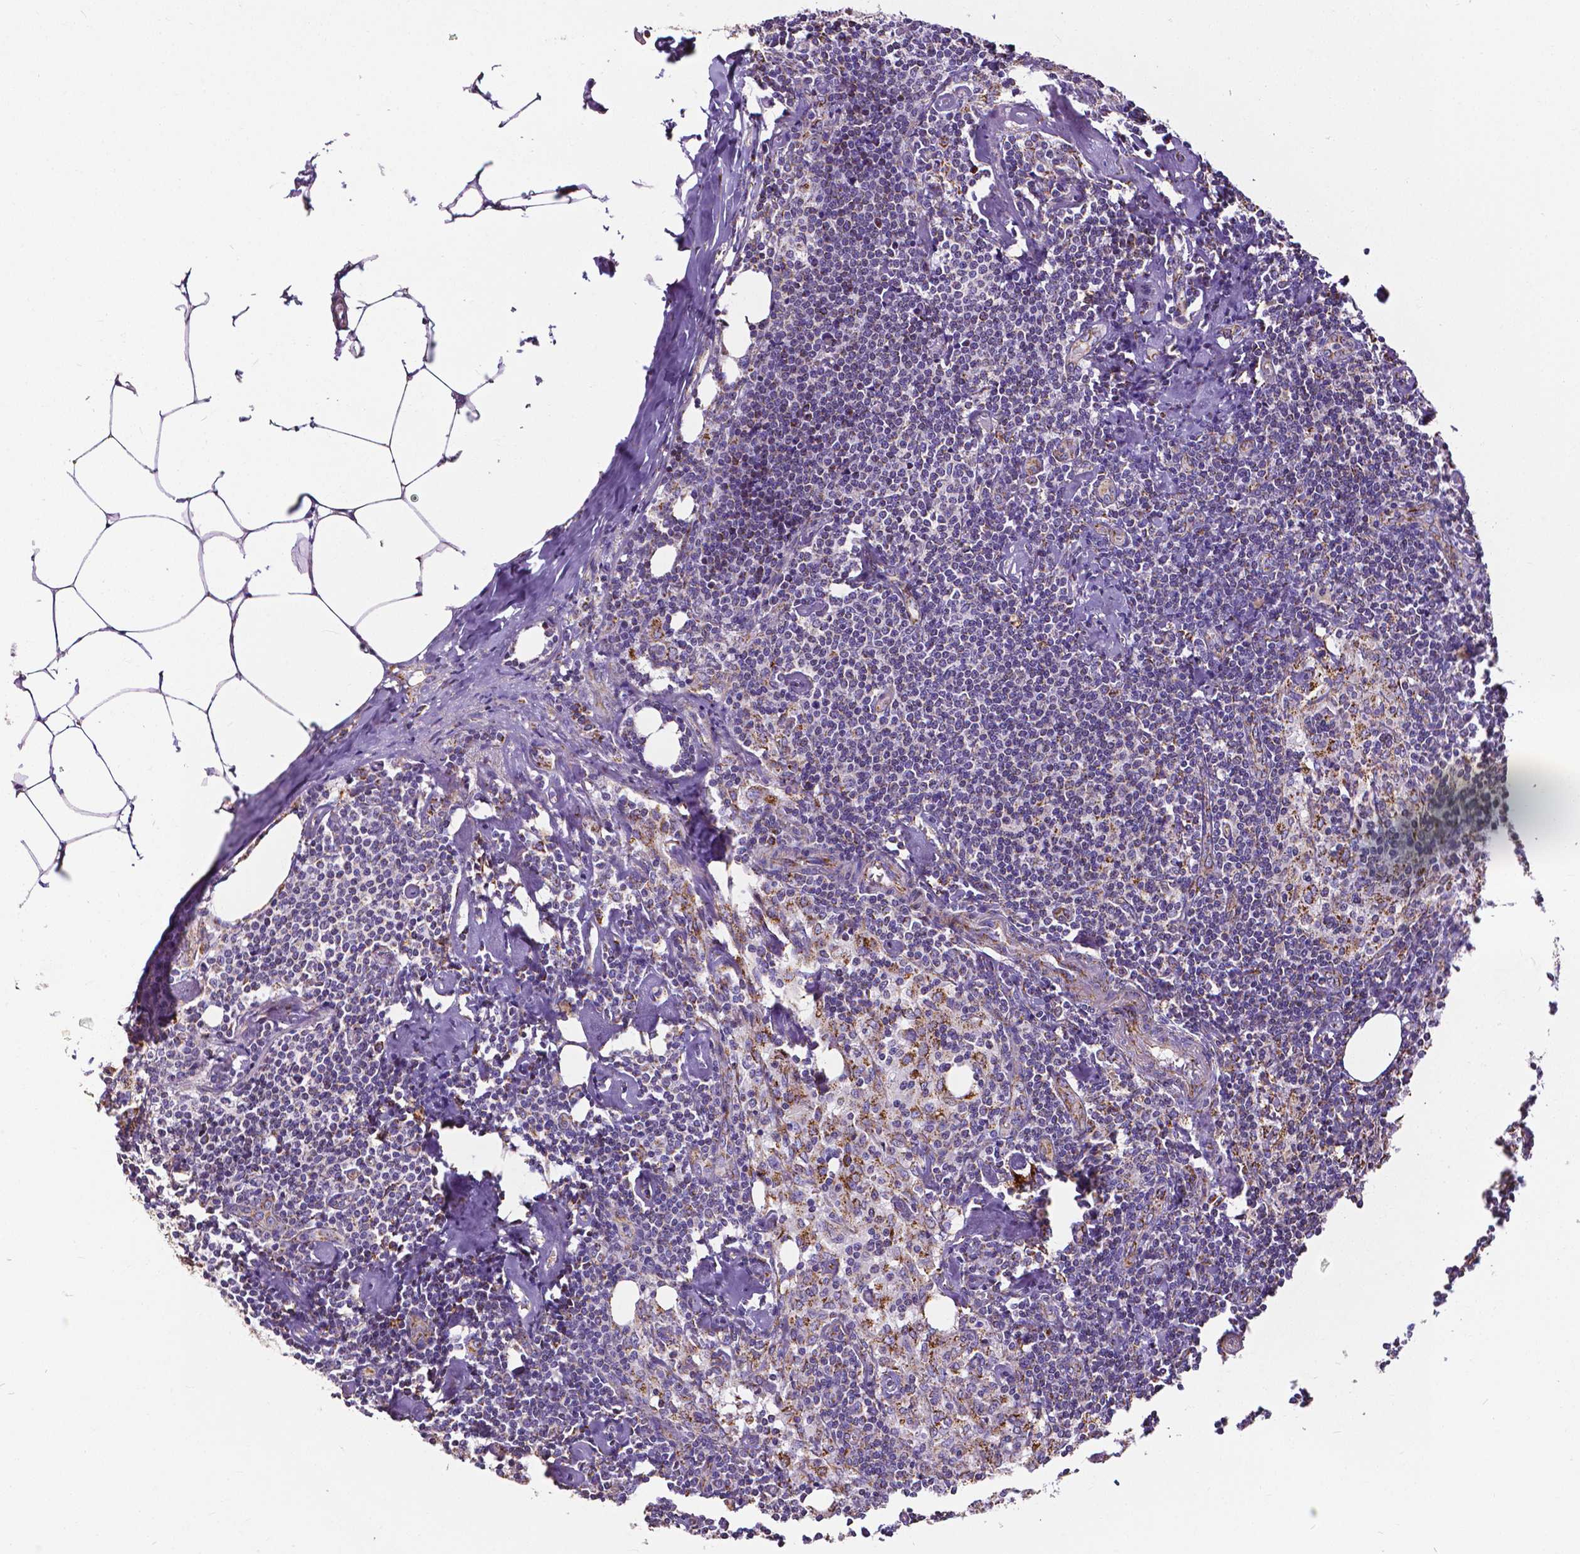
{"staining": {"intensity": "moderate", "quantity": "<25%", "location": "cytoplasmic/membranous"}, "tissue": "lymph node", "cell_type": "Non-germinal center cells", "image_type": "normal", "snomed": [{"axis": "morphology", "description": "Normal tissue, NOS"}, {"axis": "topography", "description": "Lymph node"}], "caption": "Protein staining of normal lymph node displays moderate cytoplasmic/membranous expression in about <25% of non-germinal center cells. The staining is performed using DAB brown chromogen to label protein expression. The nuclei are counter-stained blue using hematoxylin.", "gene": "MACC1", "patient": {"sex": "female", "age": 69}}